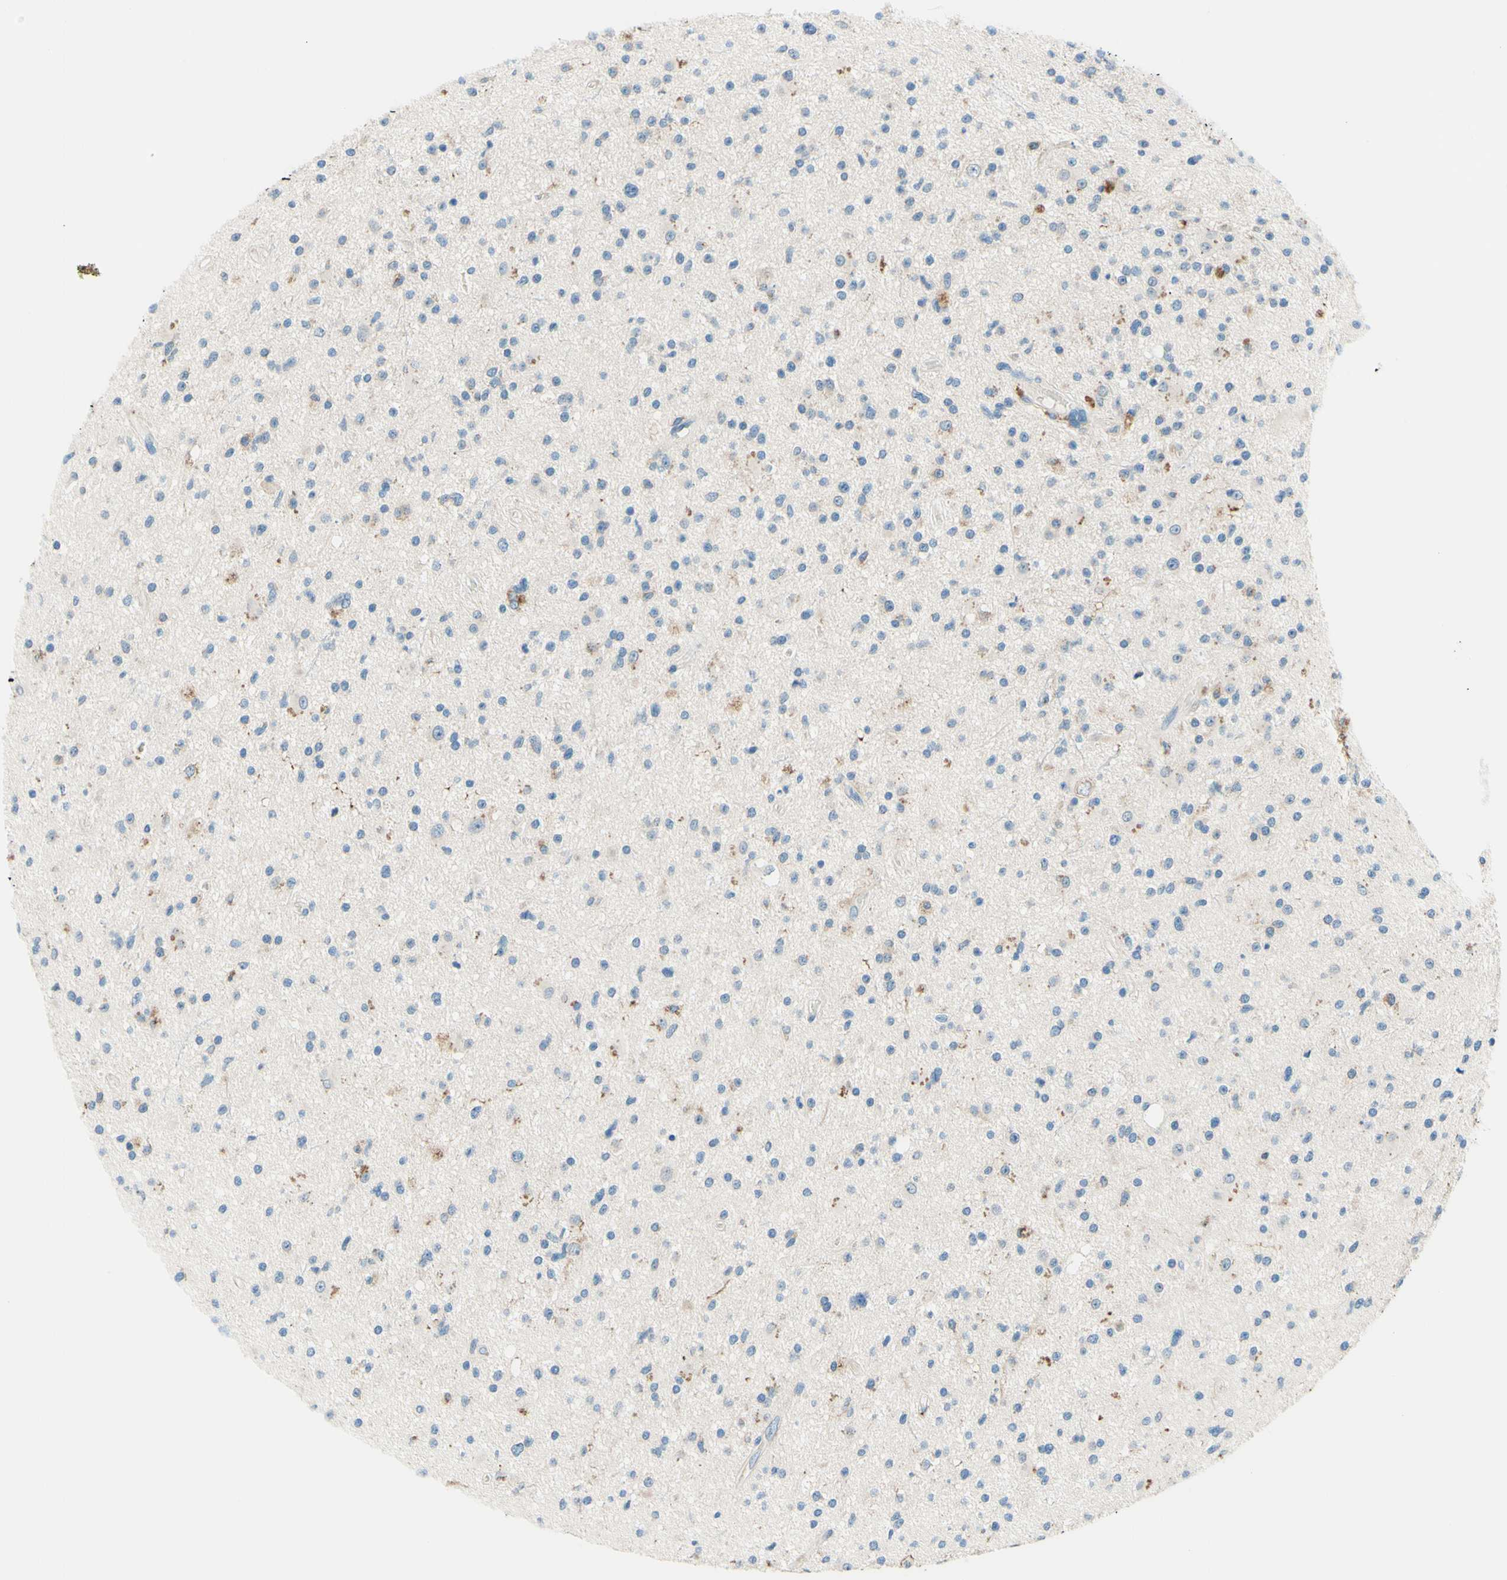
{"staining": {"intensity": "negative", "quantity": "none", "location": "none"}, "tissue": "glioma", "cell_type": "Tumor cells", "image_type": "cancer", "snomed": [{"axis": "morphology", "description": "Glioma, malignant, High grade"}, {"axis": "topography", "description": "Brain"}], "caption": "Immunohistochemistry histopathology image of neoplastic tissue: human malignant high-grade glioma stained with DAB exhibits no significant protein expression in tumor cells. Brightfield microscopy of immunohistochemistry (IHC) stained with DAB (3,3'-diaminobenzidine) (brown) and hematoxylin (blue), captured at high magnification.", "gene": "SIGLEC9", "patient": {"sex": "male", "age": 33}}